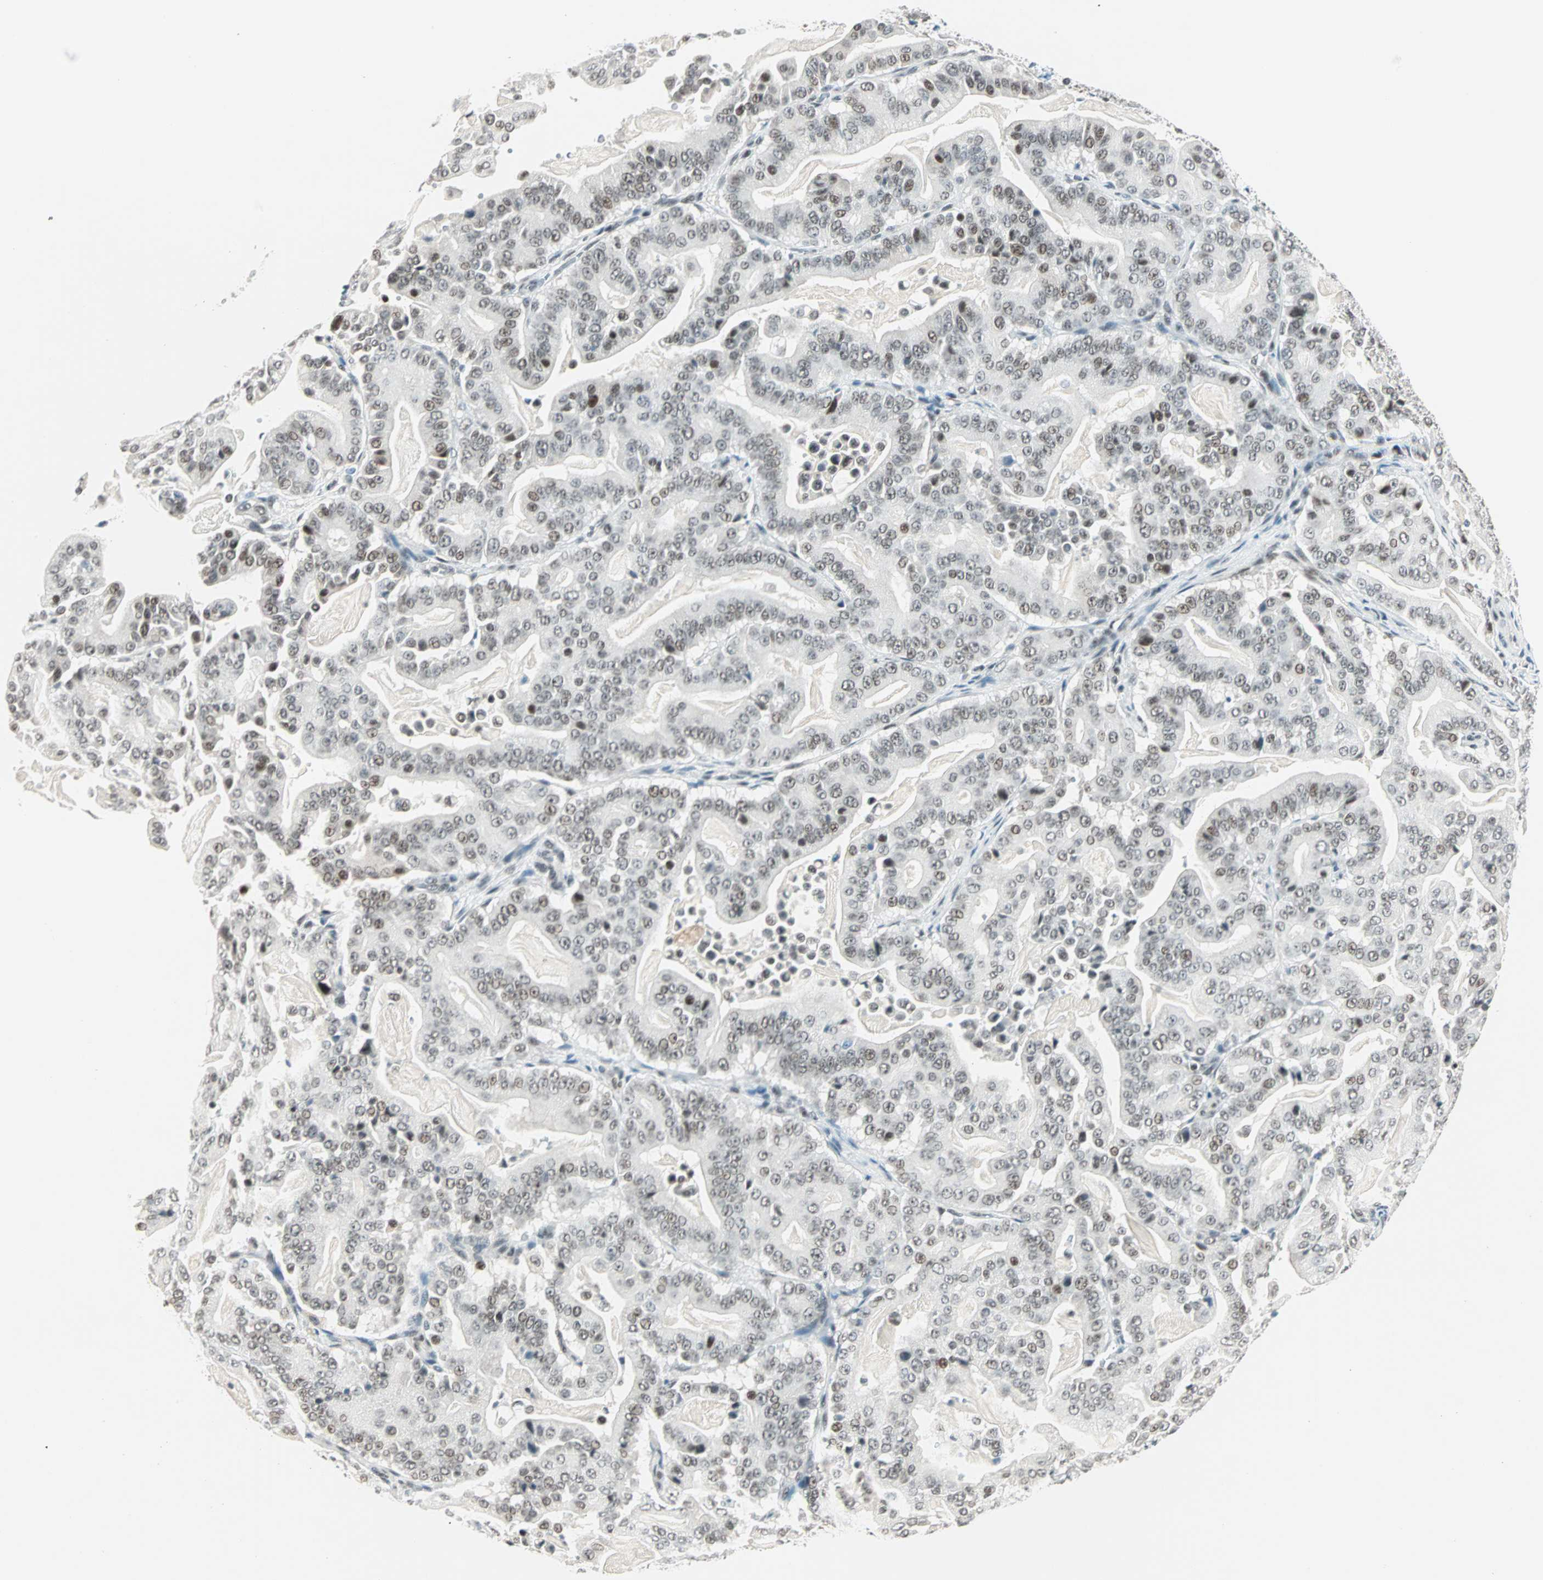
{"staining": {"intensity": "weak", "quantity": ">75%", "location": "nuclear"}, "tissue": "pancreatic cancer", "cell_type": "Tumor cells", "image_type": "cancer", "snomed": [{"axis": "morphology", "description": "Adenocarcinoma, NOS"}, {"axis": "topography", "description": "Pancreas"}], "caption": "Tumor cells demonstrate low levels of weak nuclear staining in approximately >75% of cells in pancreatic adenocarcinoma.", "gene": "SIN3A", "patient": {"sex": "male", "age": 63}}